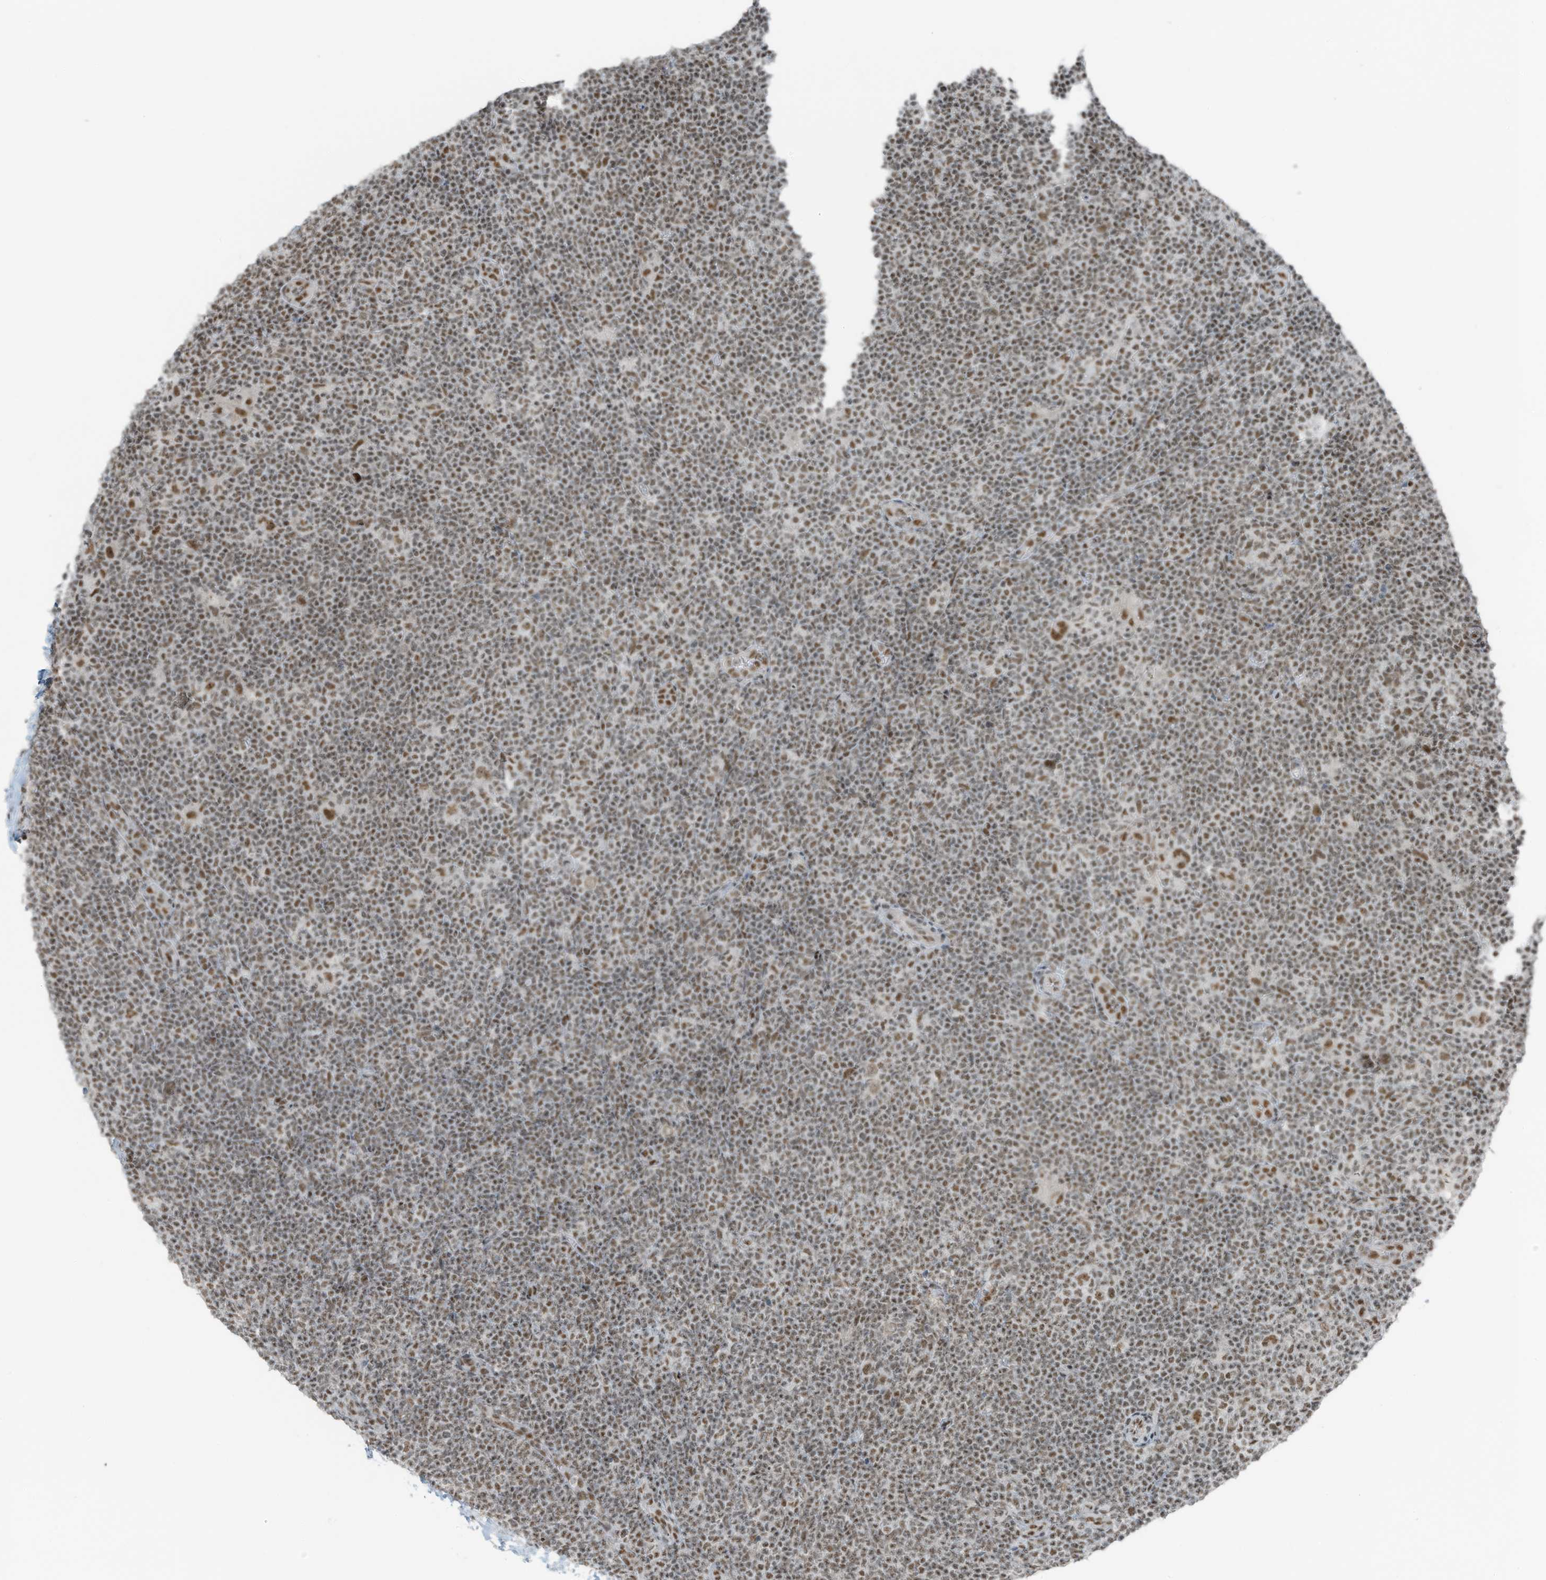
{"staining": {"intensity": "moderate", "quantity": ">75%", "location": "nuclear"}, "tissue": "lymphoma", "cell_type": "Tumor cells", "image_type": "cancer", "snomed": [{"axis": "morphology", "description": "Hodgkin's disease, NOS"}, {"axis": "topography", "description": "Lymph node"}], "caption": "Hodgkin's disease tissue reveals moderate nuclear staining in approximately >75% of tumor cells, visualized by immunohistochemistry. The staining is performed using DAB (3,3'-diaminobenzidine) brown chromogen to label protein expression. The nuclei are counter-stained blue using hematoxylin.", "gene": "WRNIP1", "patient": {"sex": "female", "age": 57}}